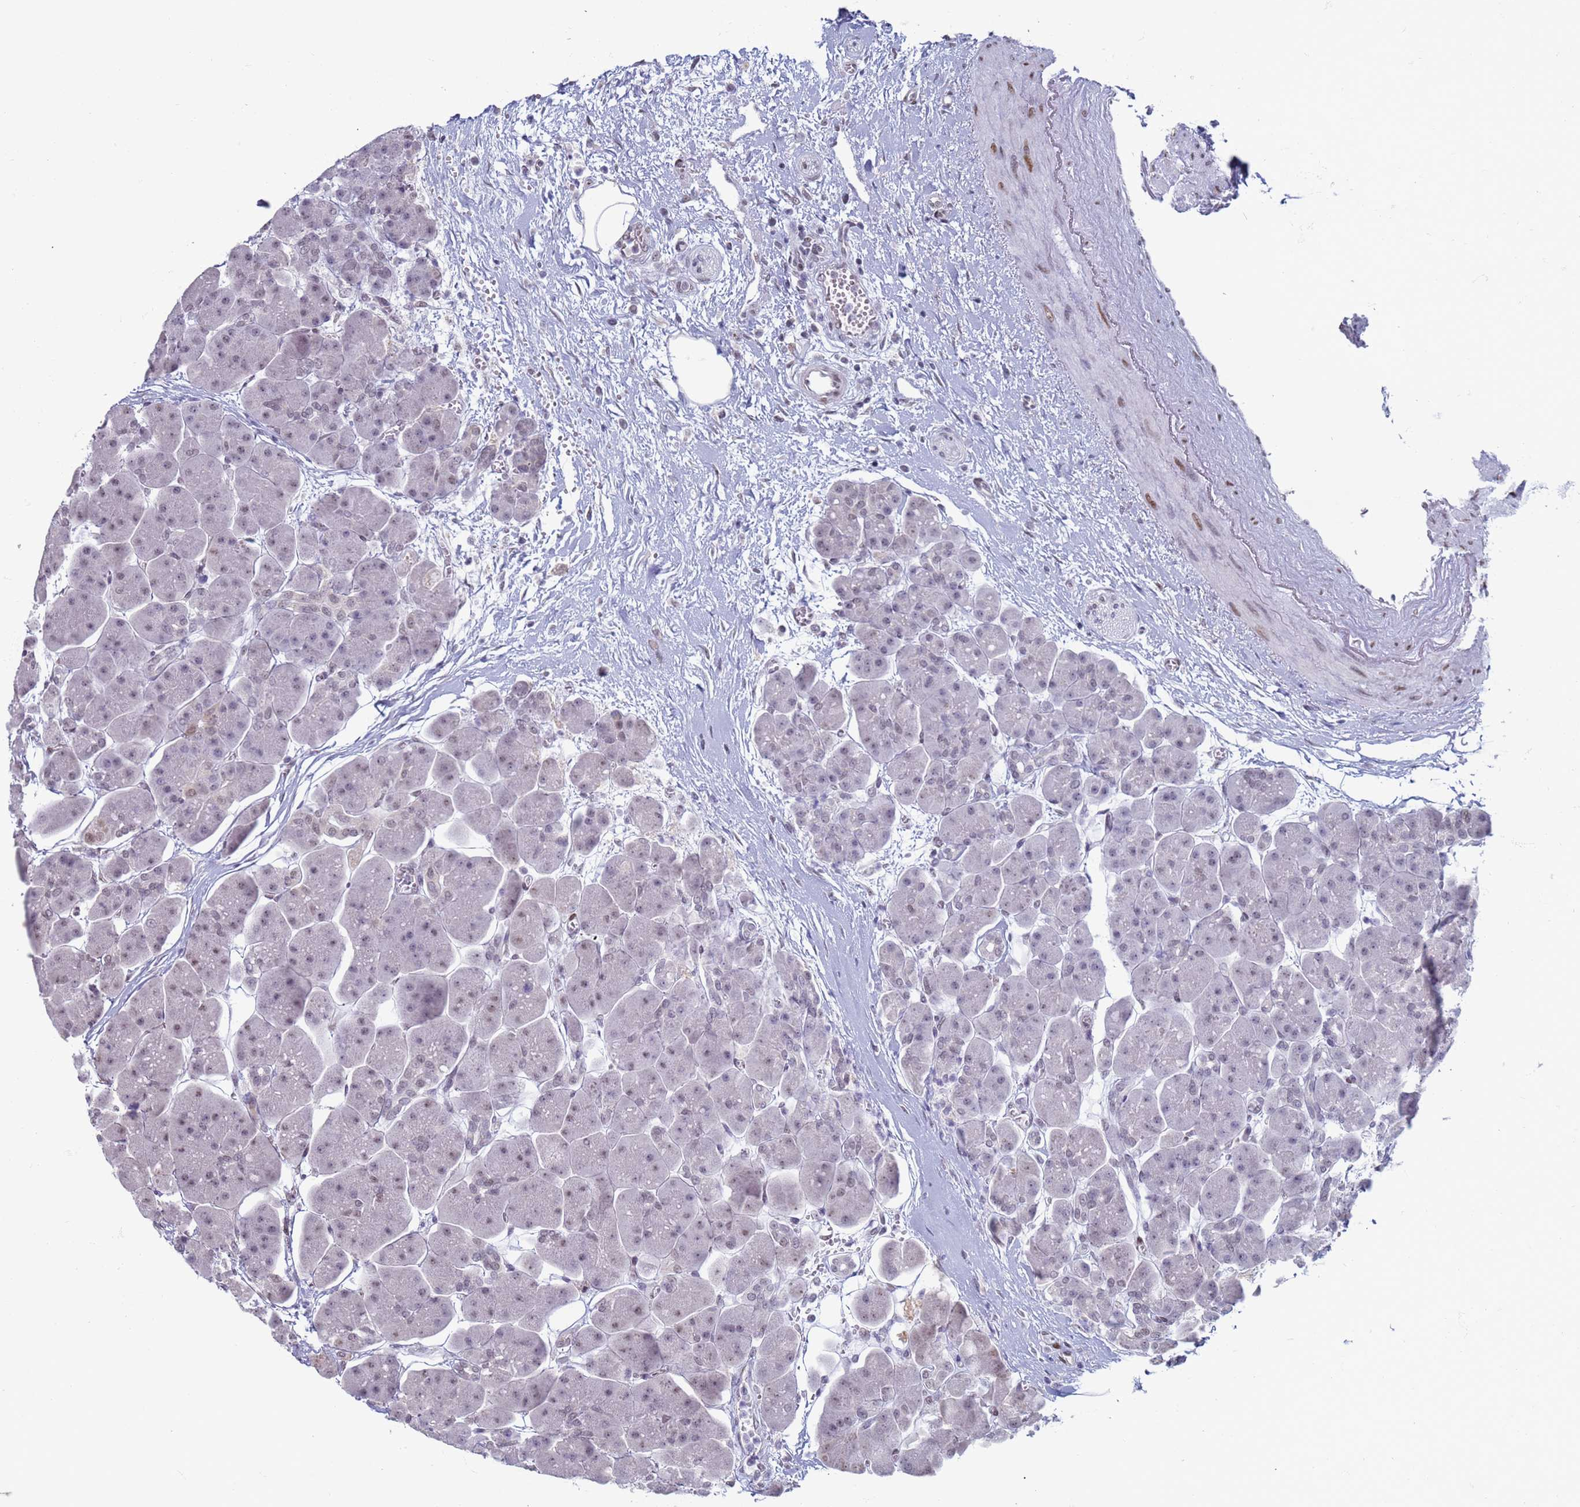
{"staining": {"intensity": "negative", "quantity": "none", "location": "none"}, "tissue": "pancreas", "cell_type": "Exocrine glandular cells", "image_type": "normal", "snomed": [{"axis": "morphology", "description": "Normal tissue, NOS"}, {"axis": "topography", "description": "Pancreas"}], "caption": "Micrograph shows no protein positivity in exocrine glandular cells of normal pancreas.", "gene": "SAE1", "patient": {"sex": "male", "age": 66}}